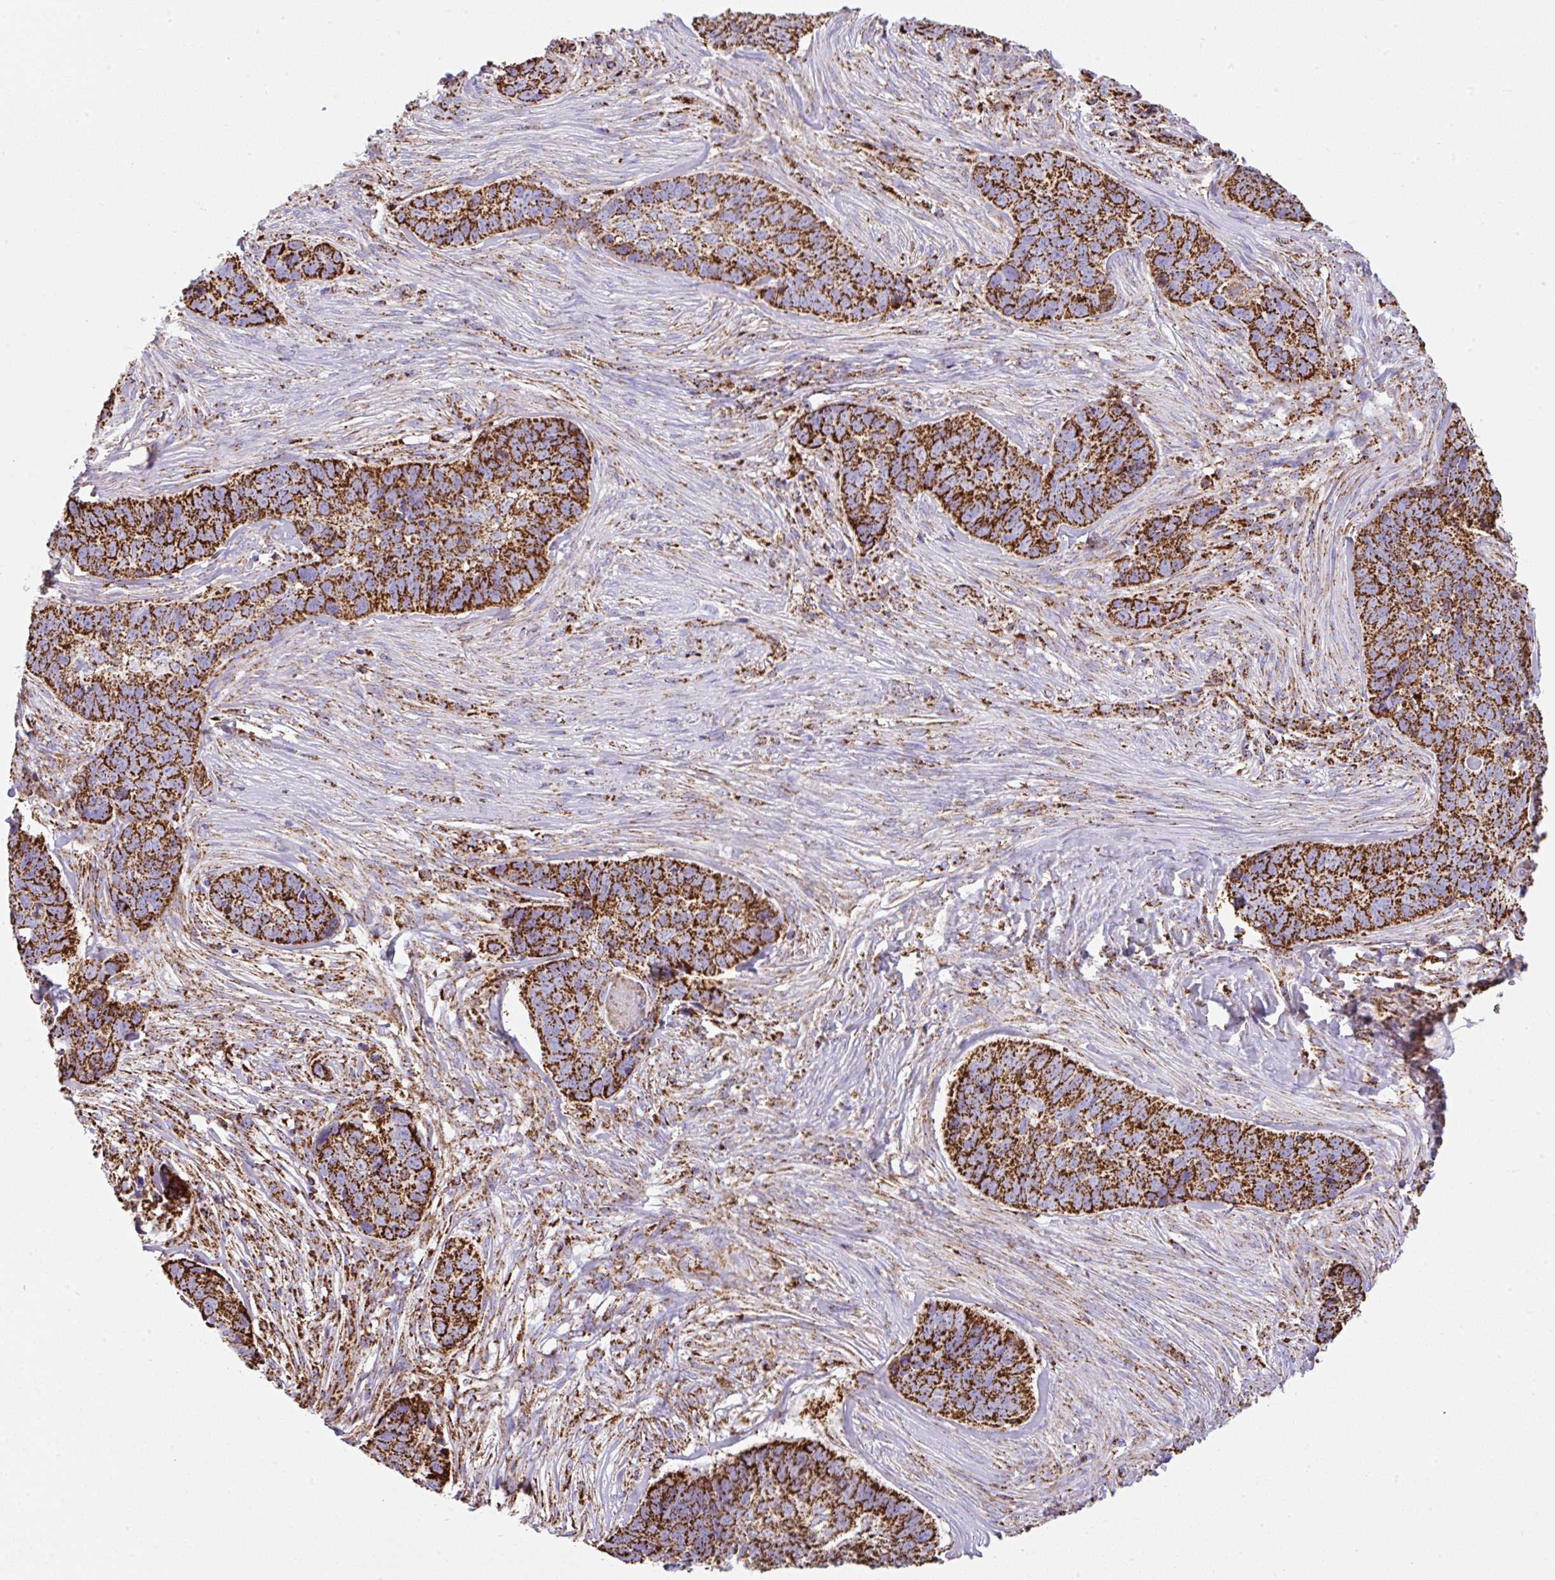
{"staining": {"intensity": "strong", "quantity": ">75%", "location": "cytoplasmic/membranous"}, "tissue": "skin cancer", "cell_type": "Tumor cells", "image_type": "cancer", "snomed": [{"axis": "morphology", "description": "Basal cell carcinoma"}, {"axis": "topography", "description": "Skin"}], "caption": "Human basal cell carcinoma (skin) stained for a protein (brown) demonstrates strong cytoplasmic/membranous positive positivity in about >75% of tumor cells.", "gene": "ANKRD33B", "patient": {"sex": "female", "age": 82}}